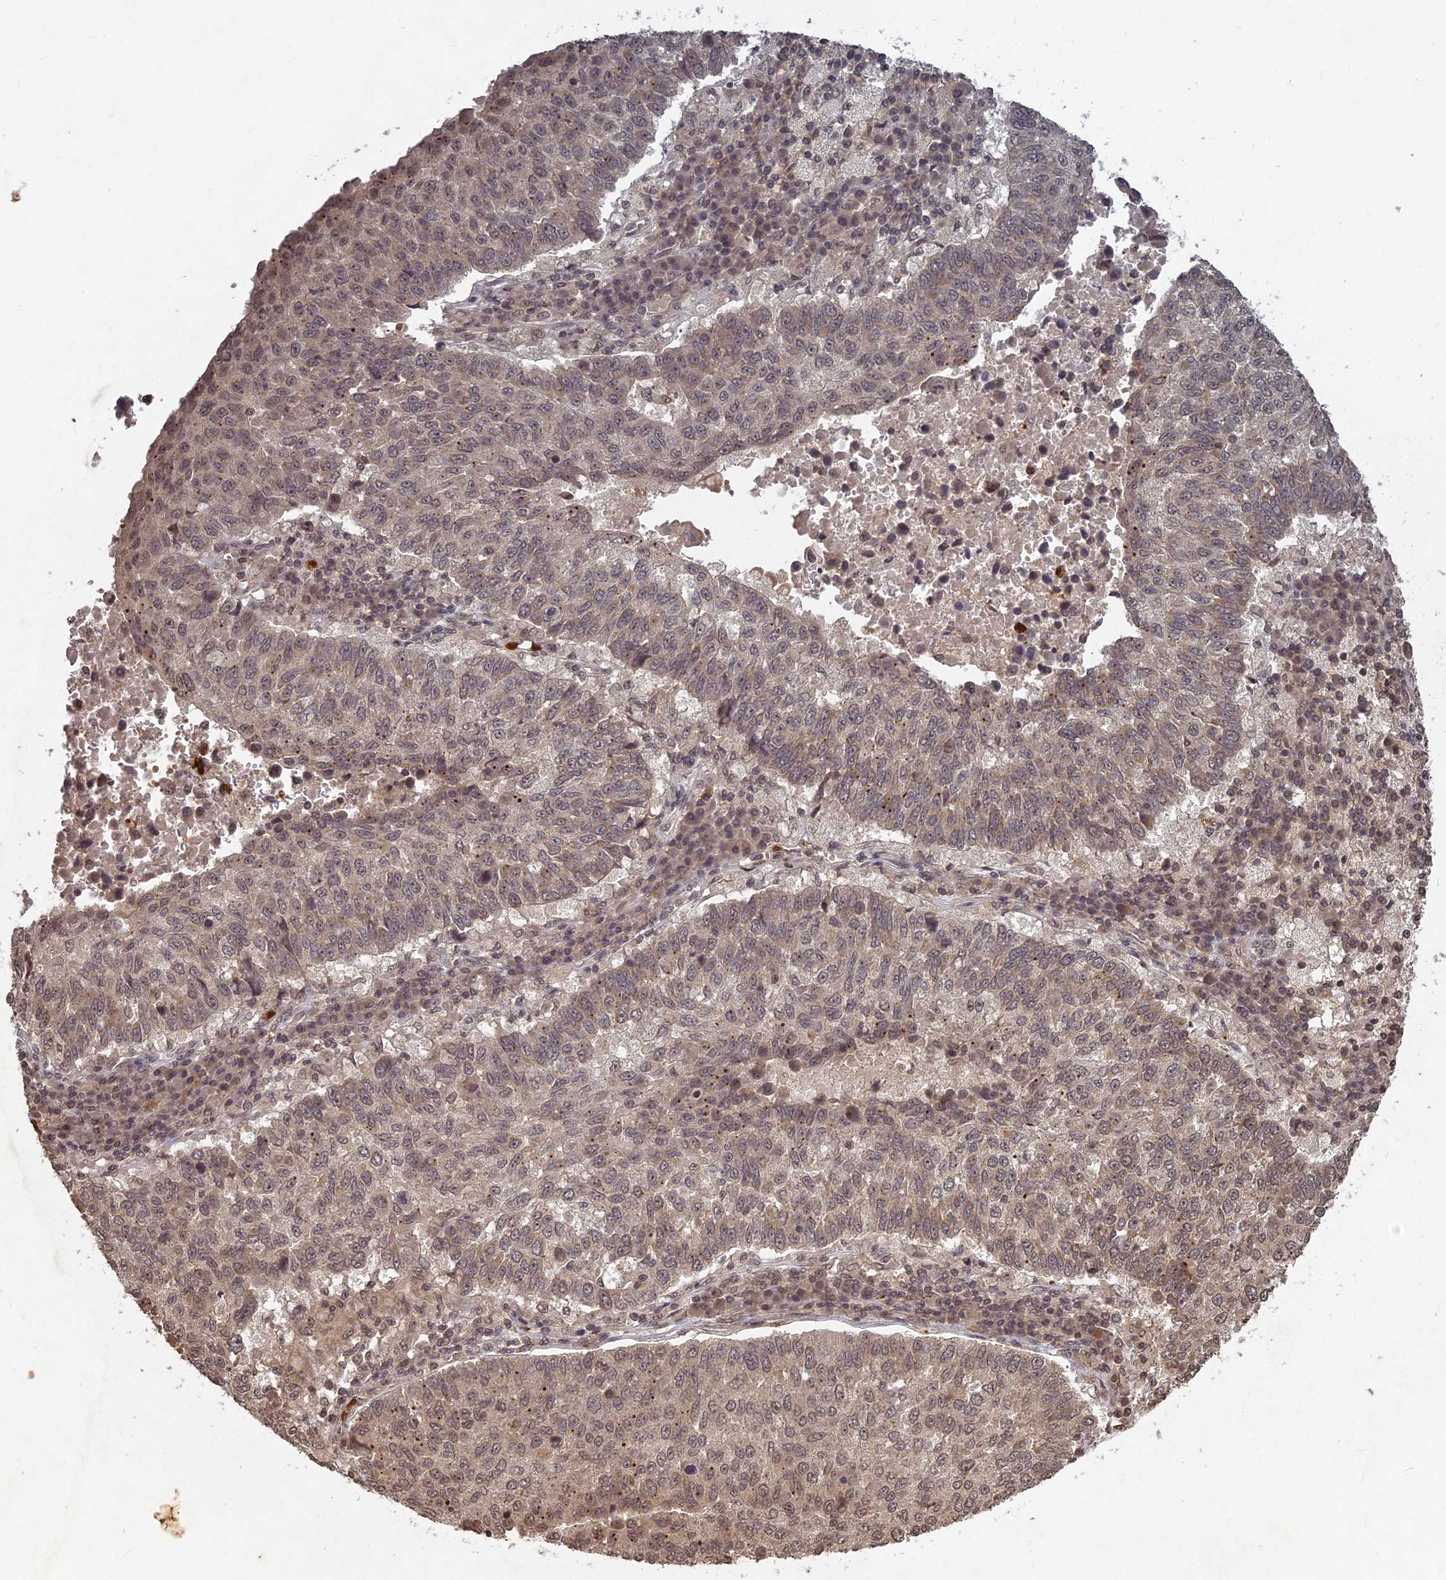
{"staining": {"intensity": "weak", "quantity": "25%-75%", "location": "cytoplasmic/membranous,nuclear"}, "tissue": "lung cancer", "cell_type": "Tumor cells", "image_type": "cancer", "snomed": [{"axis": "morphology", "description": "Squamous cell carcinoma, NOS"}, {"axis": "topography", "description": "Lung"}], "caption": "DAB immunohistochemical staining of human squamous cell carcinoma (lung) displays weak cytoplasmic/membranous and nuclear protein expression in approximately 25%-75% of tumor cells.", "gene": "SRMS", "patient": {"sex": "male", "age": 73}}